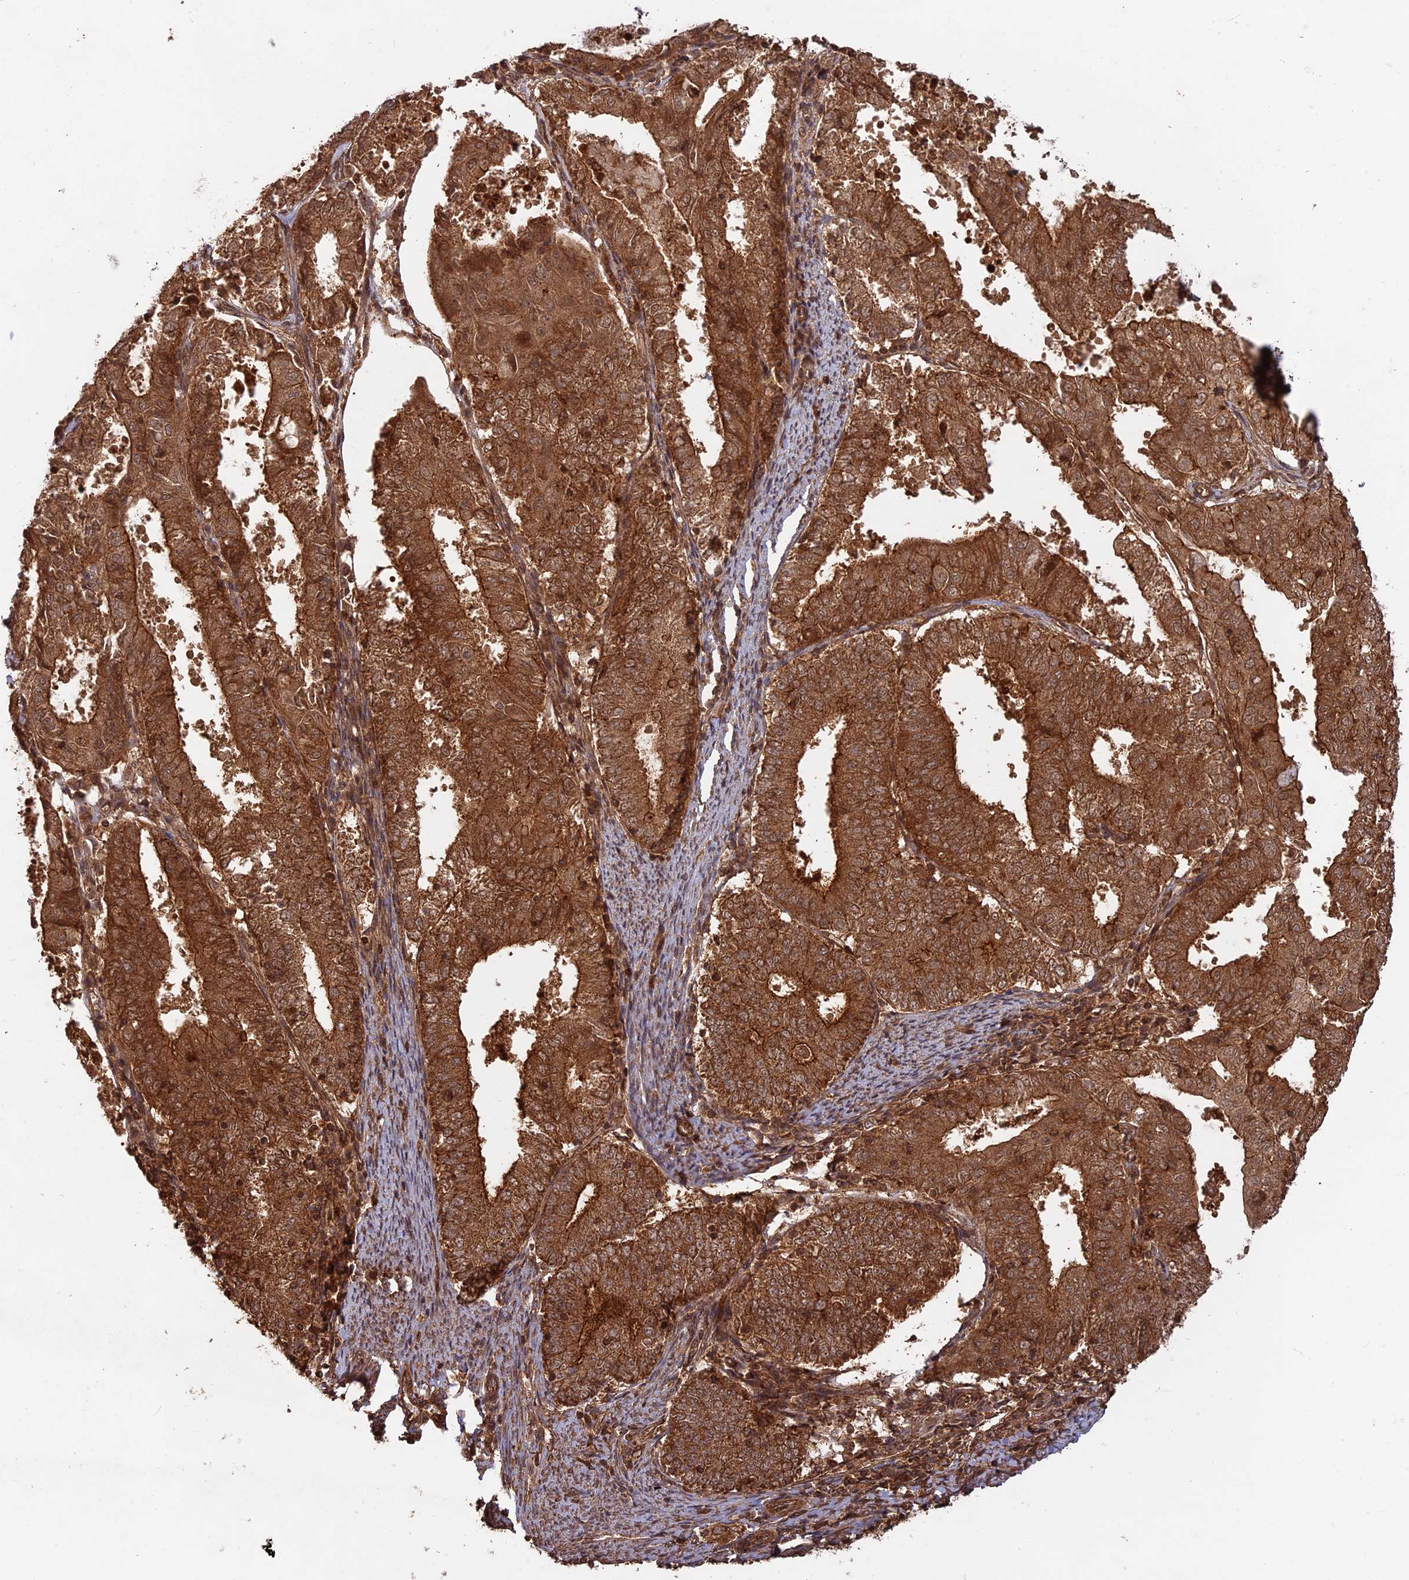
{"staining": {"intensity": "moderate", "quantity": ">75%", "location": "cytoplasmic/membranous"}, "tissue": "endometrial cancer", "cell_type": "Tumor cells", "image_type": "cancer", "snomed": [{"axis": "morphology", "description": "Adenocarcinoma, NOS"}, {"axis": "topography", "description": "Endometrium"}], "caption": "High-magnification brightfield microscopy of adenocarcinoma (endometrial) stained with DAB (brown) and counterstained with hematoxylin (blue). tumor cells exhibit moderate cytoplasmic/membranous staining is appreciated in approximately>75% of cells.", "gene": "CCDC174", "patient": {"sex": "female", "age": 57}}